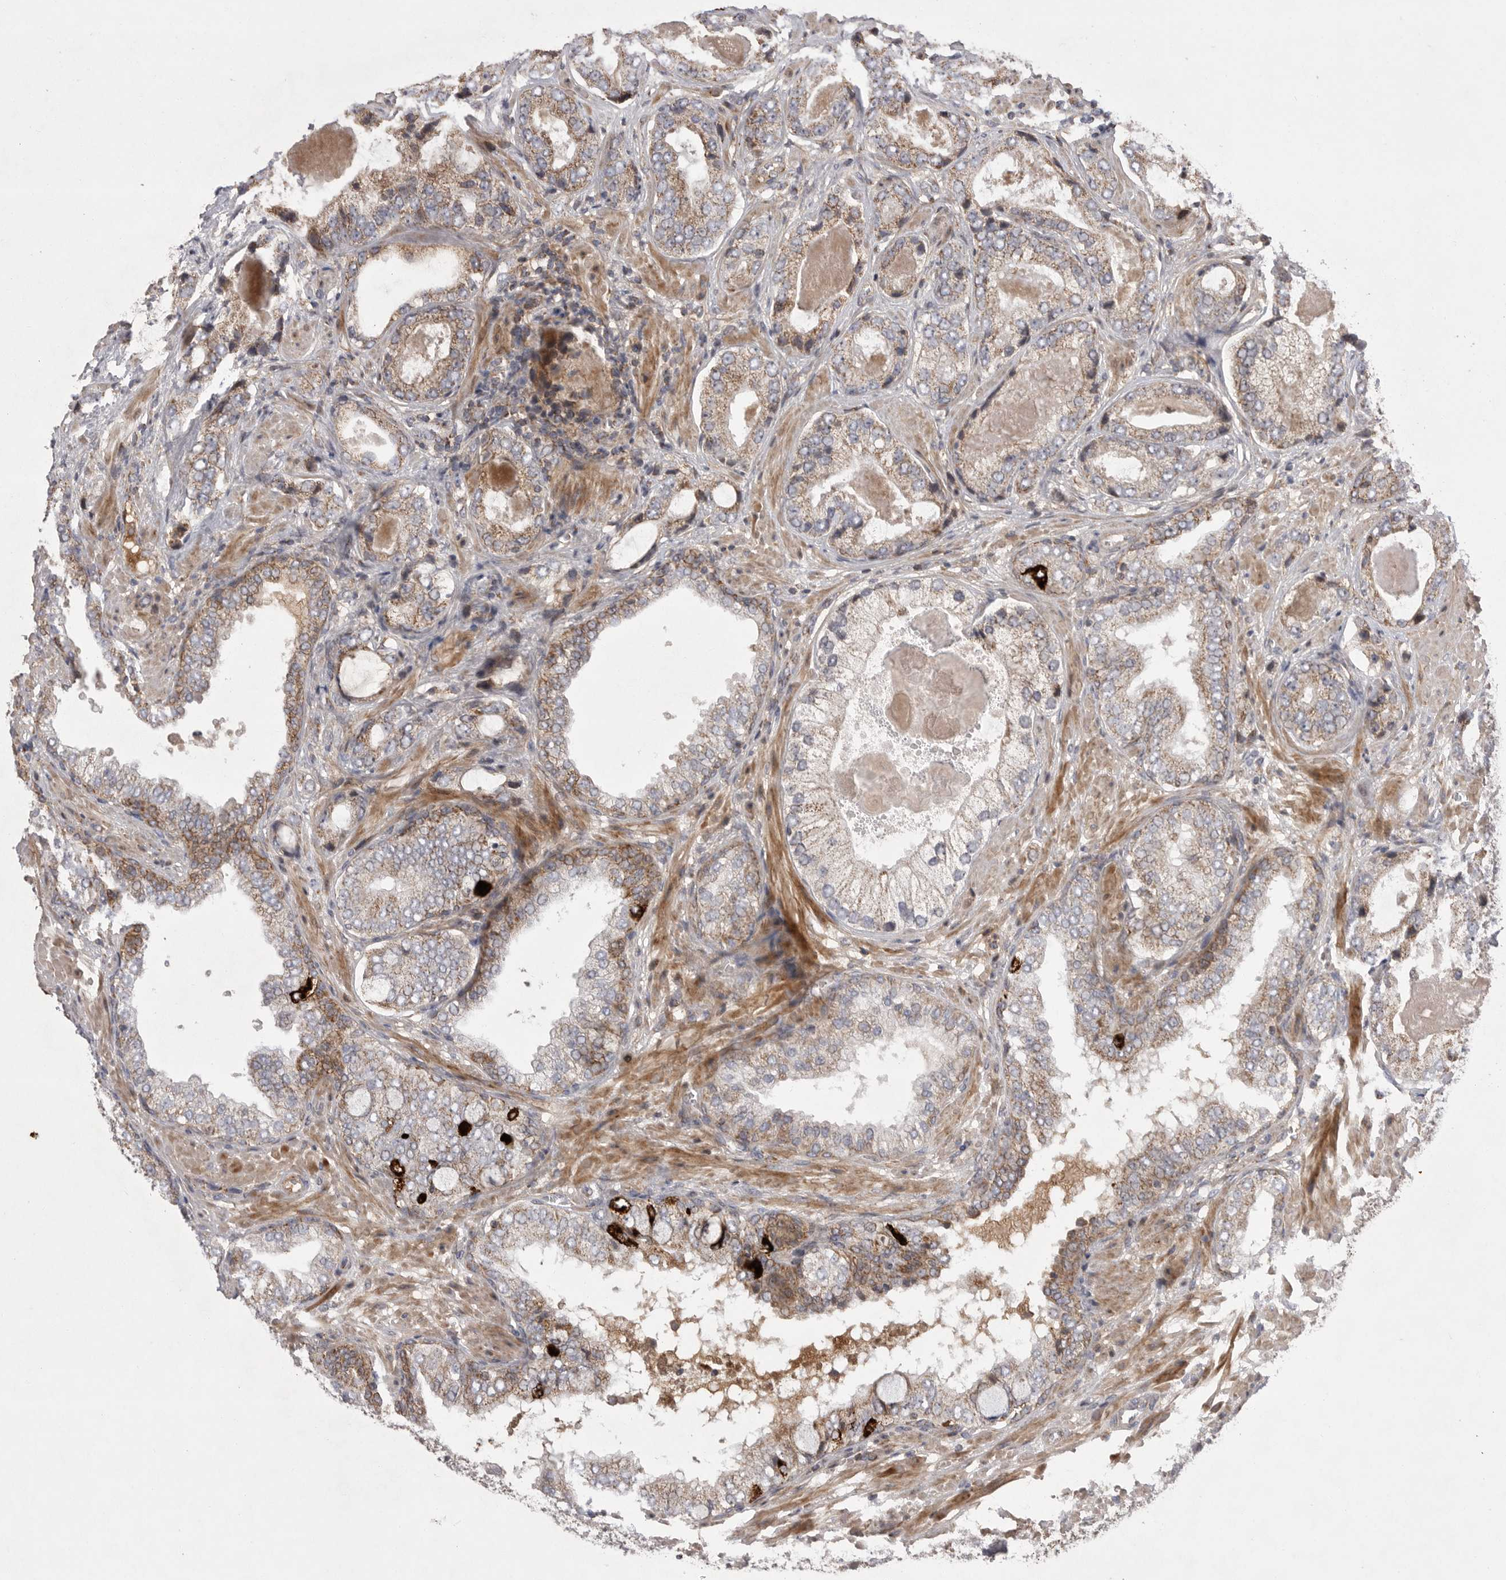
{"staining": {"intensity": "moderate", "quantity": "25%-75%", "location": "cytoplasmic/membranous"}, "tissue": "prostate cancer", "cell_type": "Tumor cells", "image_type": "cancer", "snomed": [{"axis": "morphology", "description": "Normal tissue, NOS"}, {"axis": "morphology", "description": "Adenocarcinoma, High grade"}, {"axis": "topography", "description": "Prostate"}, {"axis": "topography", "description": "Peripheral nerve tissue"}], "caption": "About 25%-75% of tumor cells in human prostate adenocarcinoma (high-grade) exhibit moderate cytoplasmic/membranous protein positivity as visualized by brown immunohistochemical staining.", "gene": "KYAT3", "patient": {"sex": "male", "age": 59}}